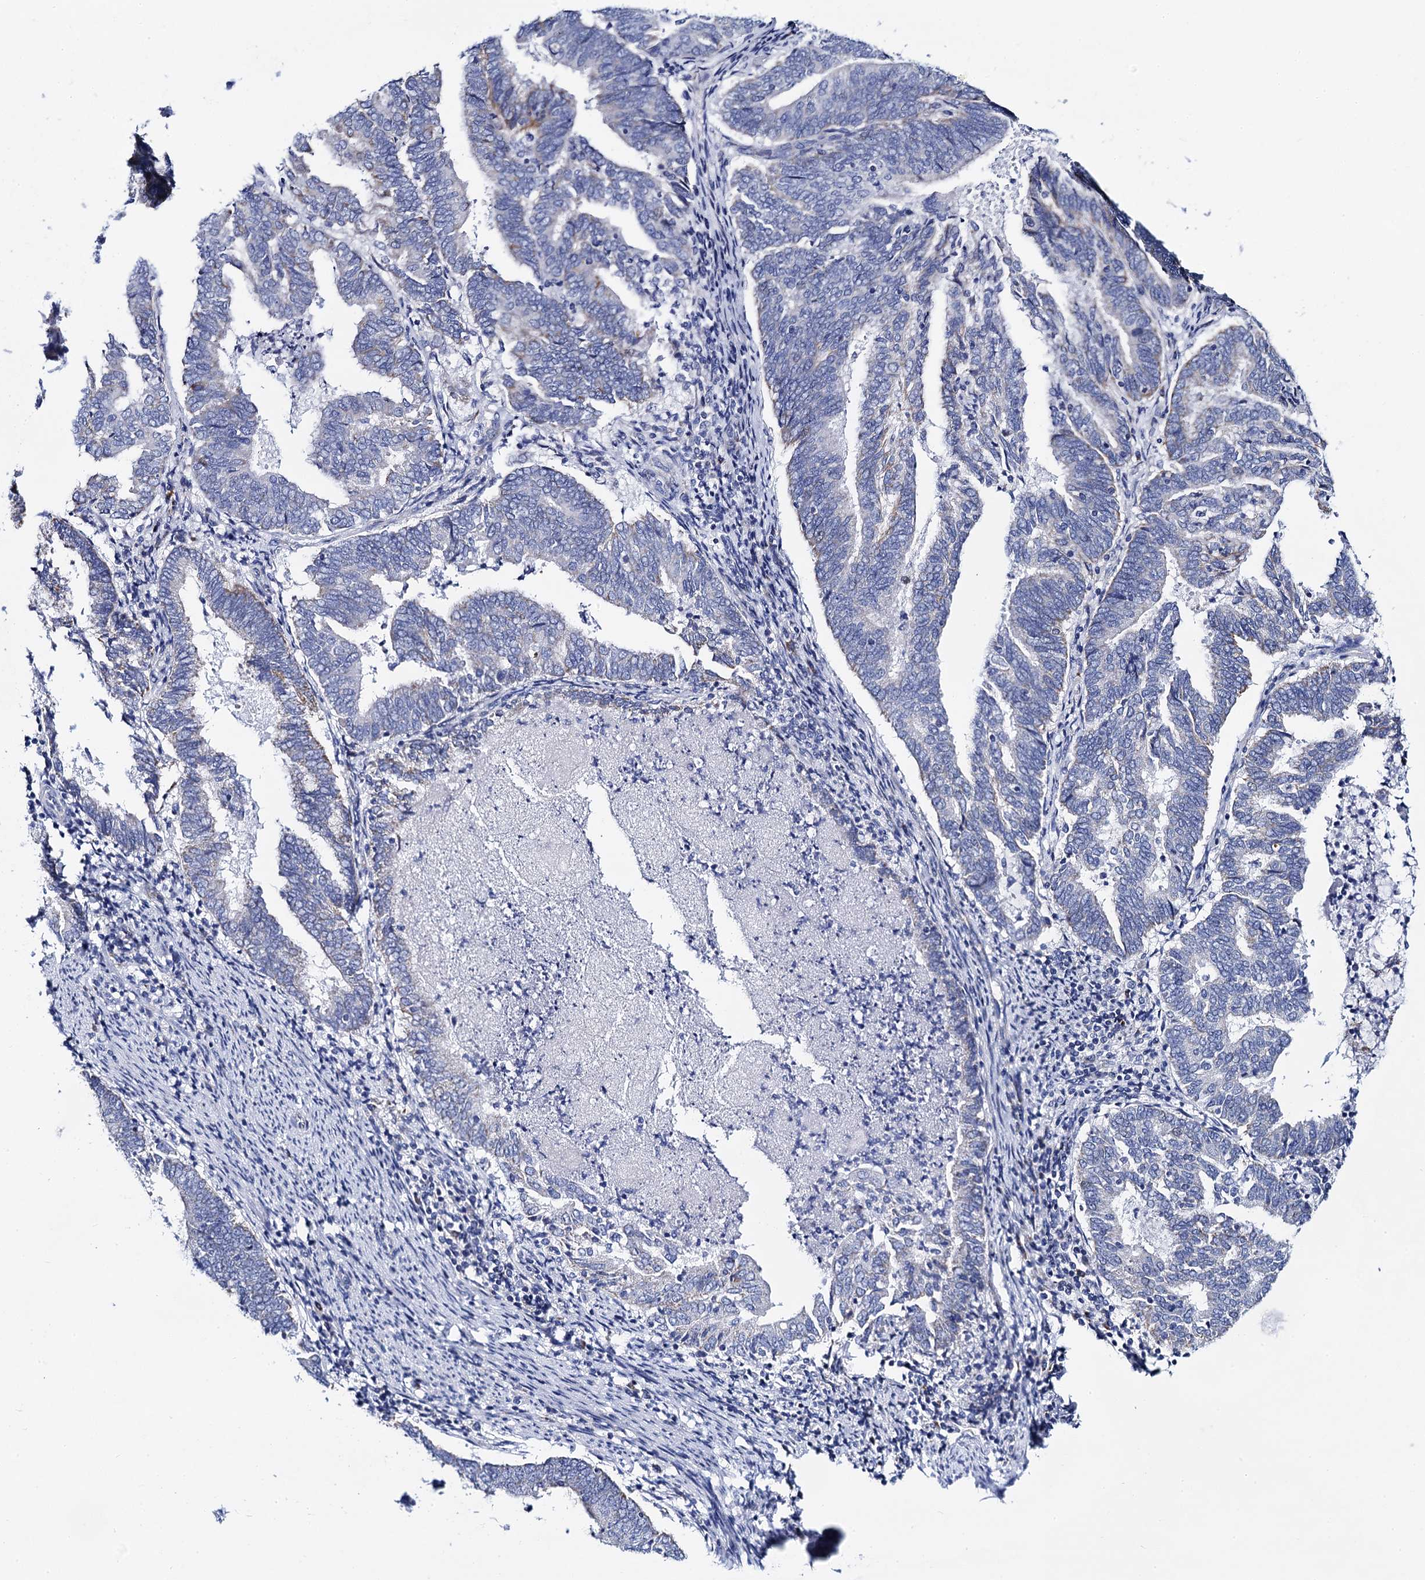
{"staining": {"intensity": "strong", "quantity": "<25%", "location": "cytoplasmic/membranous"}, "tissue": "endometrial cancer", "cell_type": "Tumor cells", "image_type": "cancer", "snomed": [{"axis": "morphology", "description": "Adenocarcinoma, NOS"}, {"axis": "topography", "description": "Endometrium"}], "caption": "The histopathology image exhibits a brown stain indicating the presence of a protein in the cytoplasmic/membranous of tumor cells in adenocarcinoma (endometrial).", "gene": "ACADSB", "patient": {"sex": "female", "age": 80}}